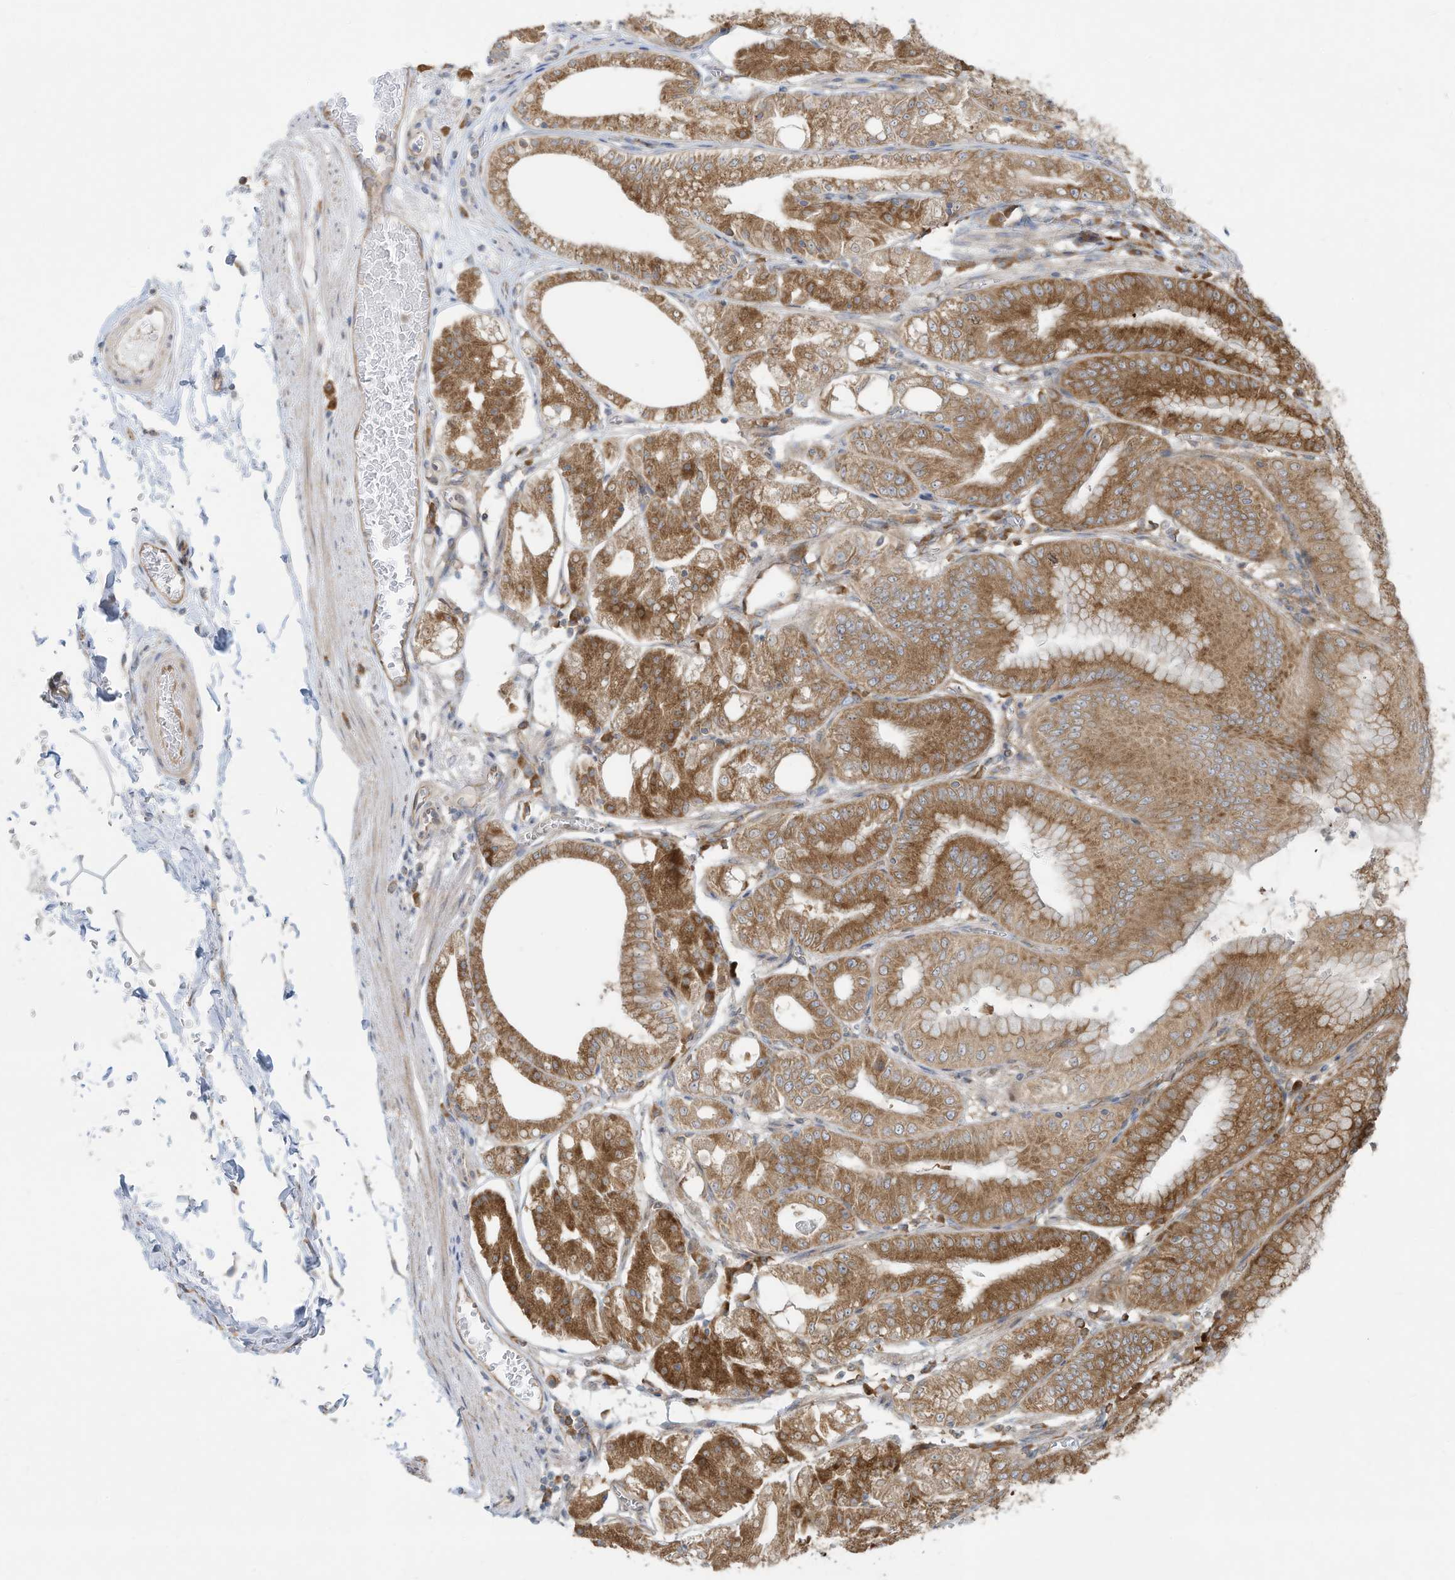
{"staining": {"intensity": "moderate", "quantity": ">75%", "location": "cytoplasmic/membranous"}, "tissue": "stomach", "cell_type": "Glandular cells", "image_type": "normal", "snomed": [{"axis": "morphology", "description": "Normal tissue, NOS"}, {"axis": "topography", "description": "Stomach, lower"}], "caption": "Brown immunohistochemical staining in normal human stomach displays moderate cytoplasmic/membranous staining in approximately >75% of glandular cells.", "gene": "USE1", "patient": {"sex": "male", "age": 71}}